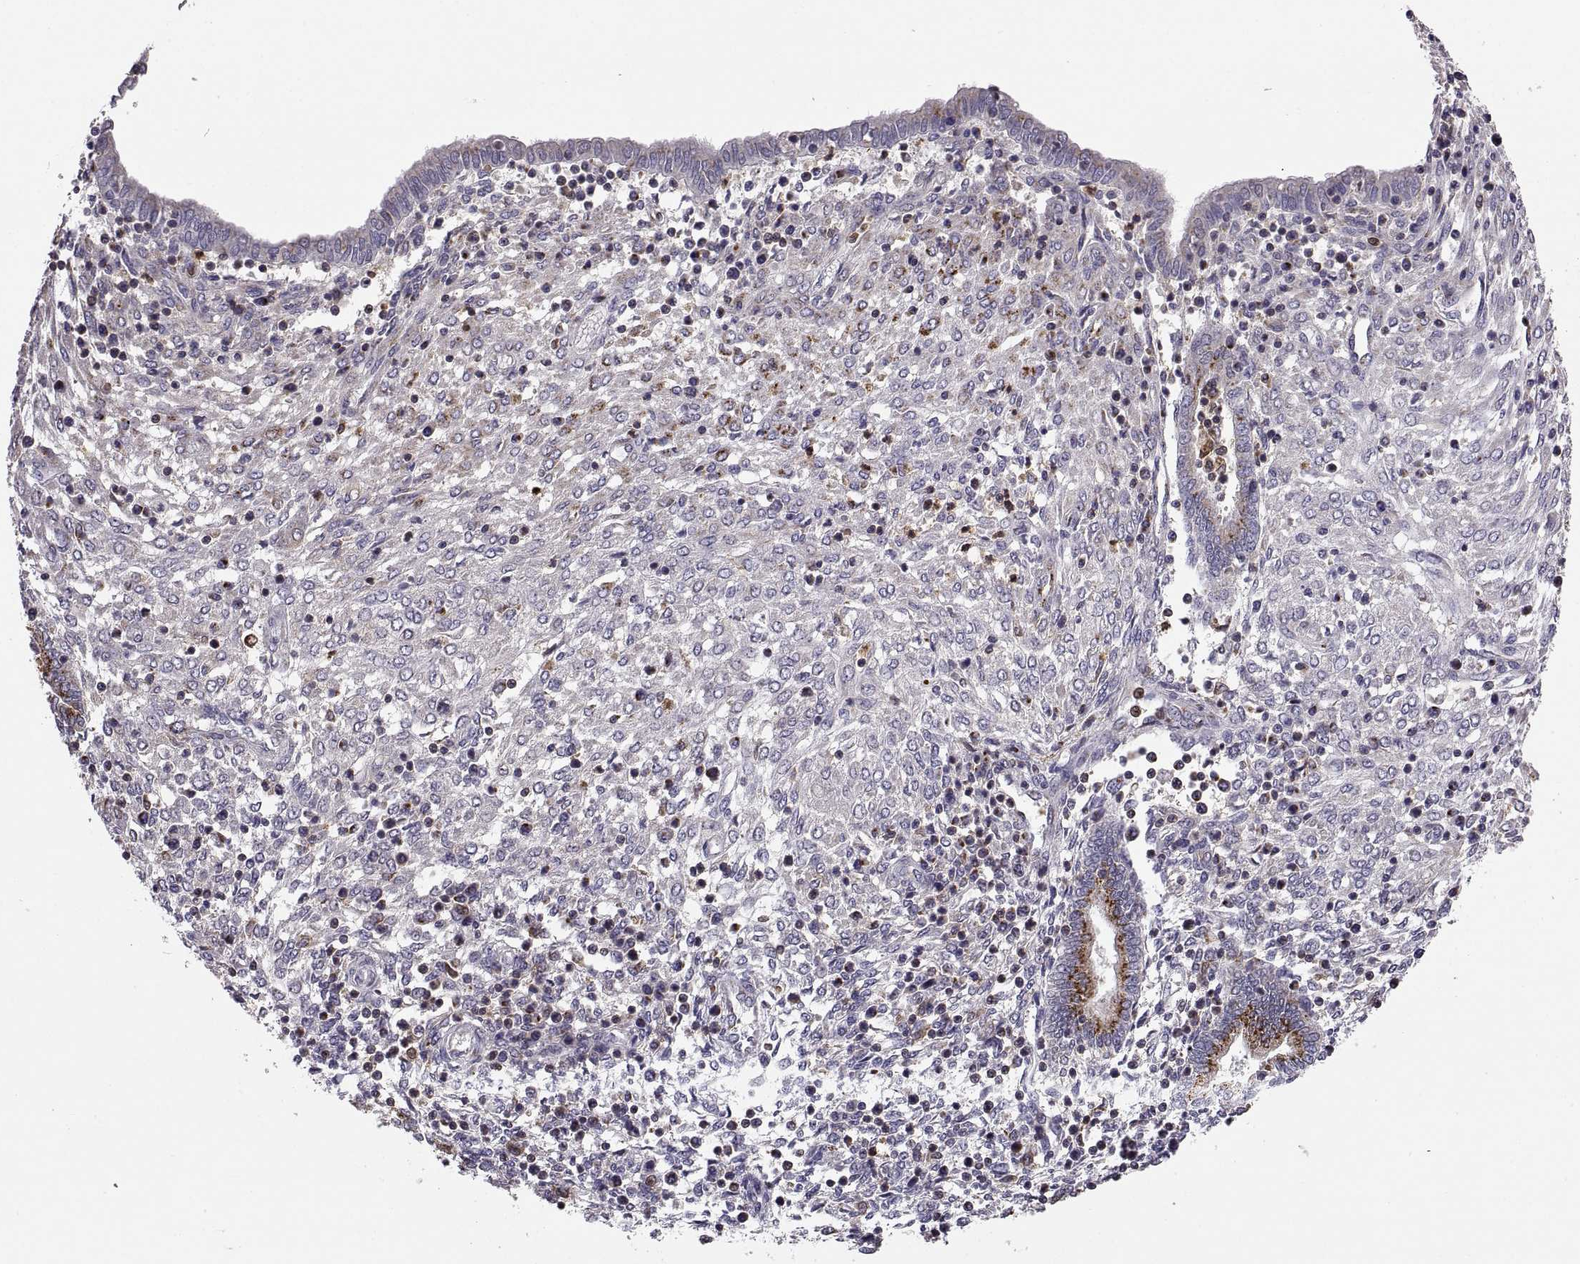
{"staining": {"intensity": "negative", "quantity": "none", "location": "none"}, "tissue": "endometrium", "cell_type": "Cells in endometrial stroma", "image_type": "normal", "snomed": [{"axis": "morphology", "description": "Normal tissue, NOS"}, {"axis": "topography", "description": "Endometrium"}], "caption": "DAB (3,3'-diaminobenzidine) immunohistochemical staining of normal endometrium shows no significant staining in cells in endometrial stroma.", "gene": "ACAP1", "patient": {"sex": "female", "age": 42}}